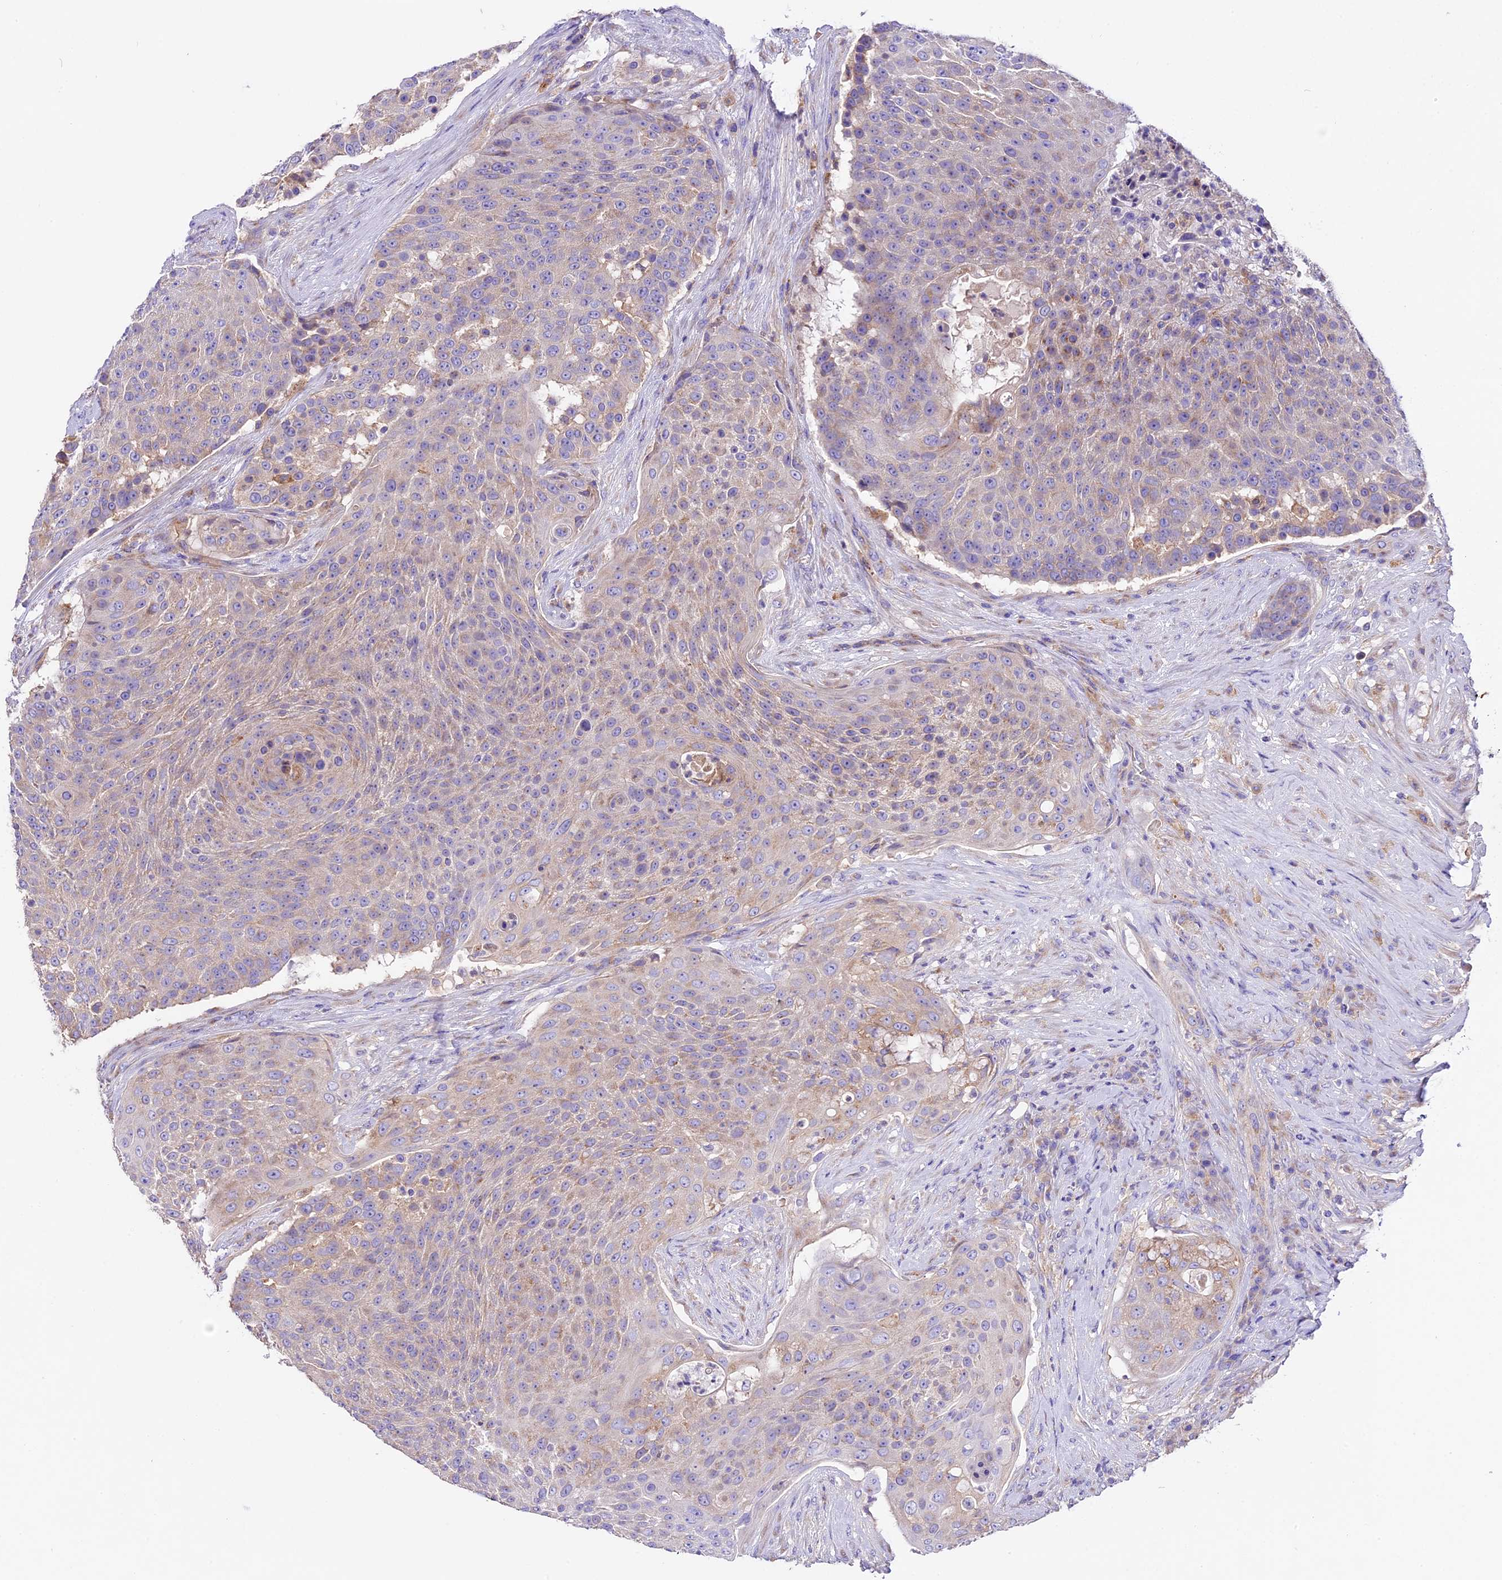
{"staining": {"intensity": "weak", "quantity": "<25%", "location": "cytoplasmic/membranous"}, "tissue": "urothelial cancer", "cell_type": "Tumor cells", "image_type": "cancer", "snomed": [{"axis": "morphology", "description": "Urothelial carcinoma, High grade"}, {"axis": "topography", "description": "Urinary bladder"}], "caption": "IHC of human urothelial cancer shows no staining in tumor cells. Brightfield microscopy of immunohistochemistry stained with DAB (brown) and hematoxylin (blue), captured at high magnification.", "gene": "PEMT", "patient": {"sex": "female", "age": 63}}